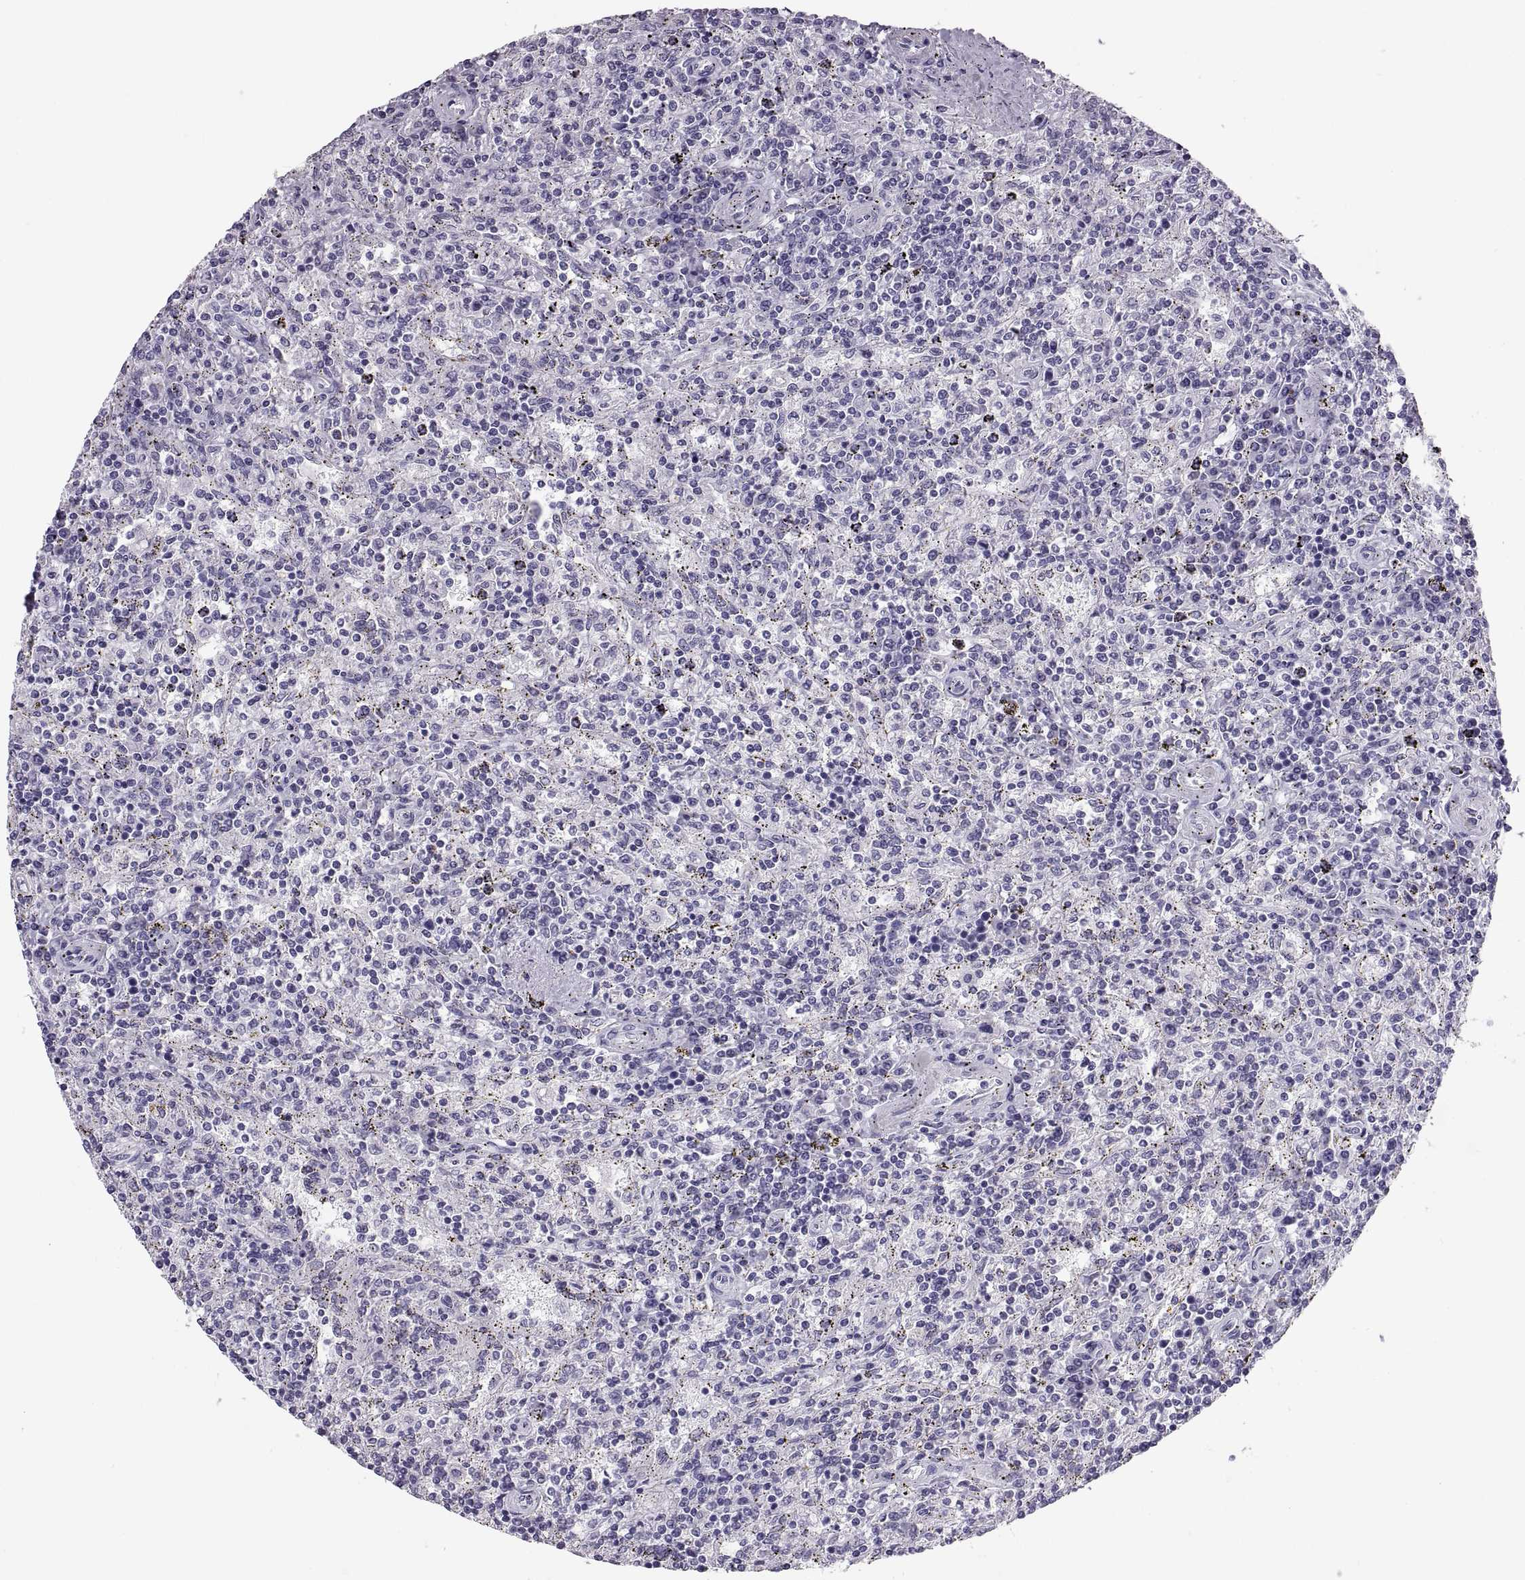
{"staining": {"intensity": "negative", "quantity": "none", "location": "none"}, "tissue": "lymphoma", "cell_type": "Tumor cells", "image_type": "cancer", "snomed": [{"axis": "morphology", "description": "Malignant lymphoma, non-Hodgkin's type, Low grade"}, {"axis": "topography", "description": "Spleen"}], "caption": "High magnification brightfield microscopy of low-grade malignant lymphoma, non-Hodgkin's type stained with DAB (brown) and counterstained with hematoxylin (blue): tumor cells show no significant expression.", "gene": "QRICH2", "patient": {"sex": "male", "age": 62}}